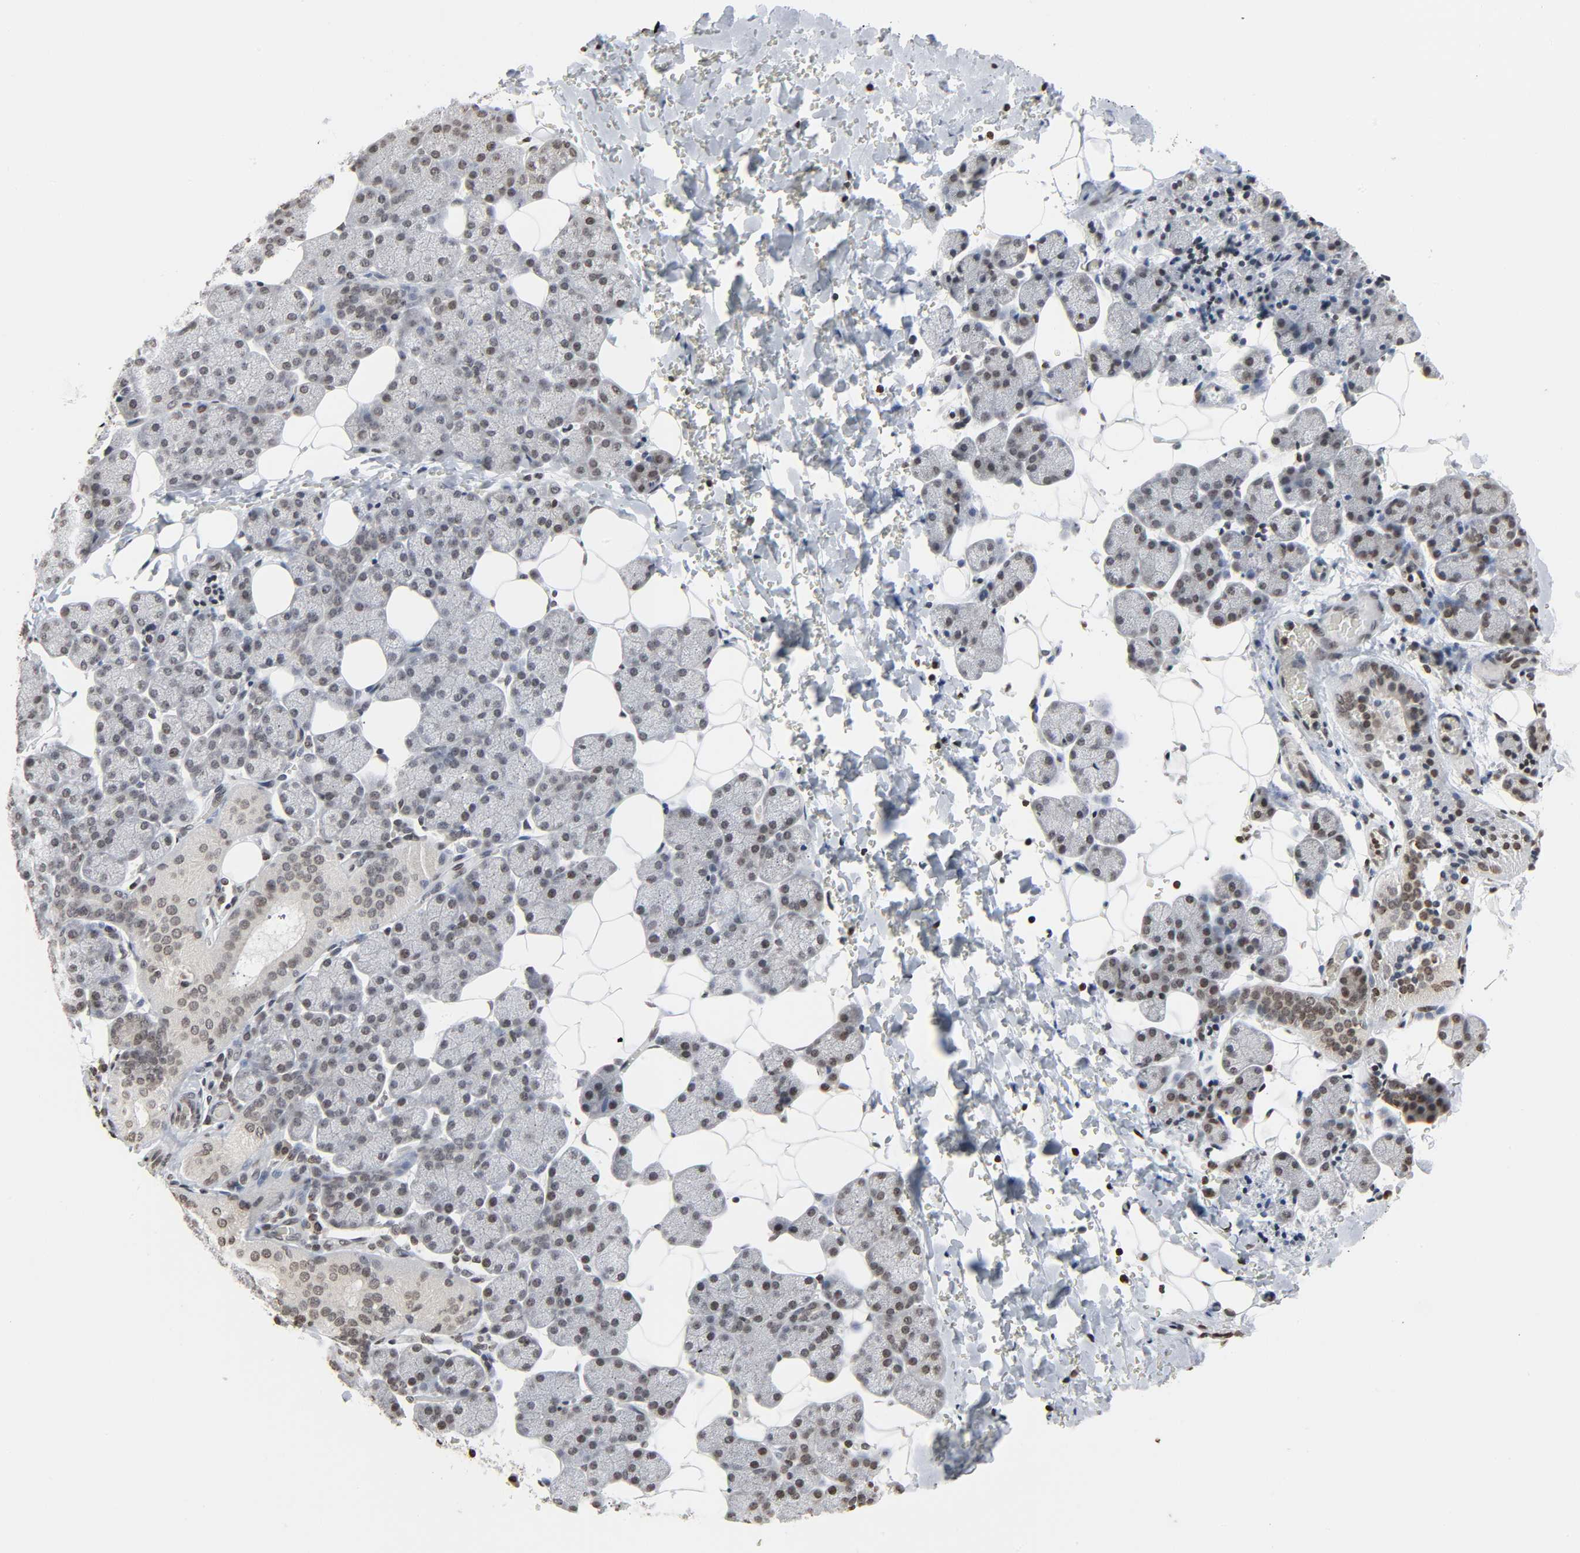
{"staining": {"intensity": "weak", "quantity": ">75%", "location": "nuclear"}, "tissue": "salivary gland", "cell_type": "Glandular cells", "image_type": "normal", "snomed": [{"axis": "morphology", "description": "Normal tissue, NOS"}, {"axis": "topography", "description": "Lymph node"}, {"axis": "topography", "description": "Salivary gland"}], "caption": "A micrograph showing weak nuclear staining in approximately >75% of glandular cells in normal salivary gland, as visualized by brown immunohistochemical staining.", "gene": "ELAVL1", "patient": {"sex": "male", "age": 8}}